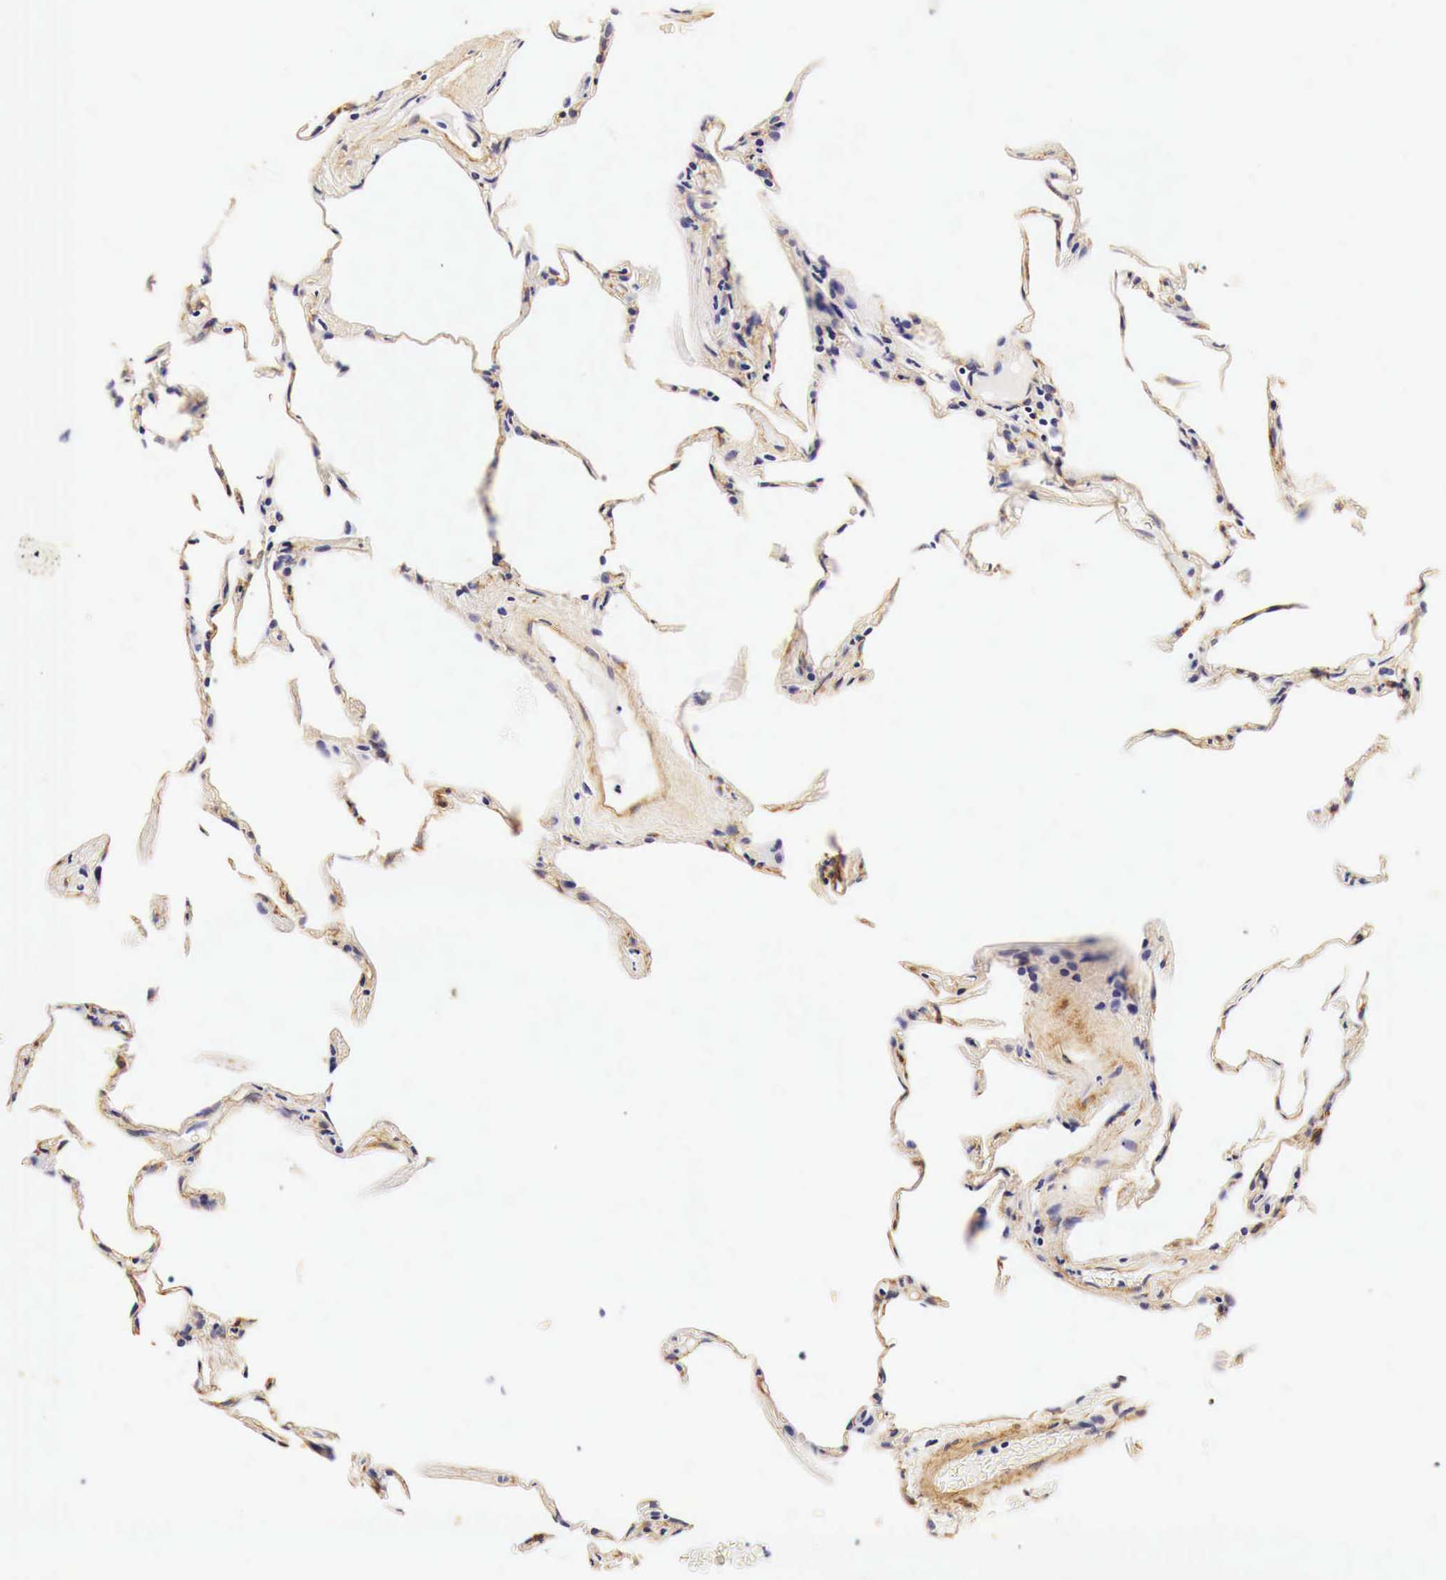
{"staining": {"intensity": "moderate", "quantity": "25%-75%", "location": "cytoplasmic/membranous"}, "tissue": "lung", "cell_type": "Alveolar cells", "image_type": "normal", "snomed": [{"axis": "morphology", "description": "Normal tissue, NOS"}, {"axis": "topography", "description": "Lung"}], "caption": "Immunohistochemical staining of benign human lung demonstrates medium levels of moderate cytoplasmic/membranous expression in about 25%-75% of alveolar cells.", "gene": "LAMB2", "patient": {"sex": "female", "age": 75}}